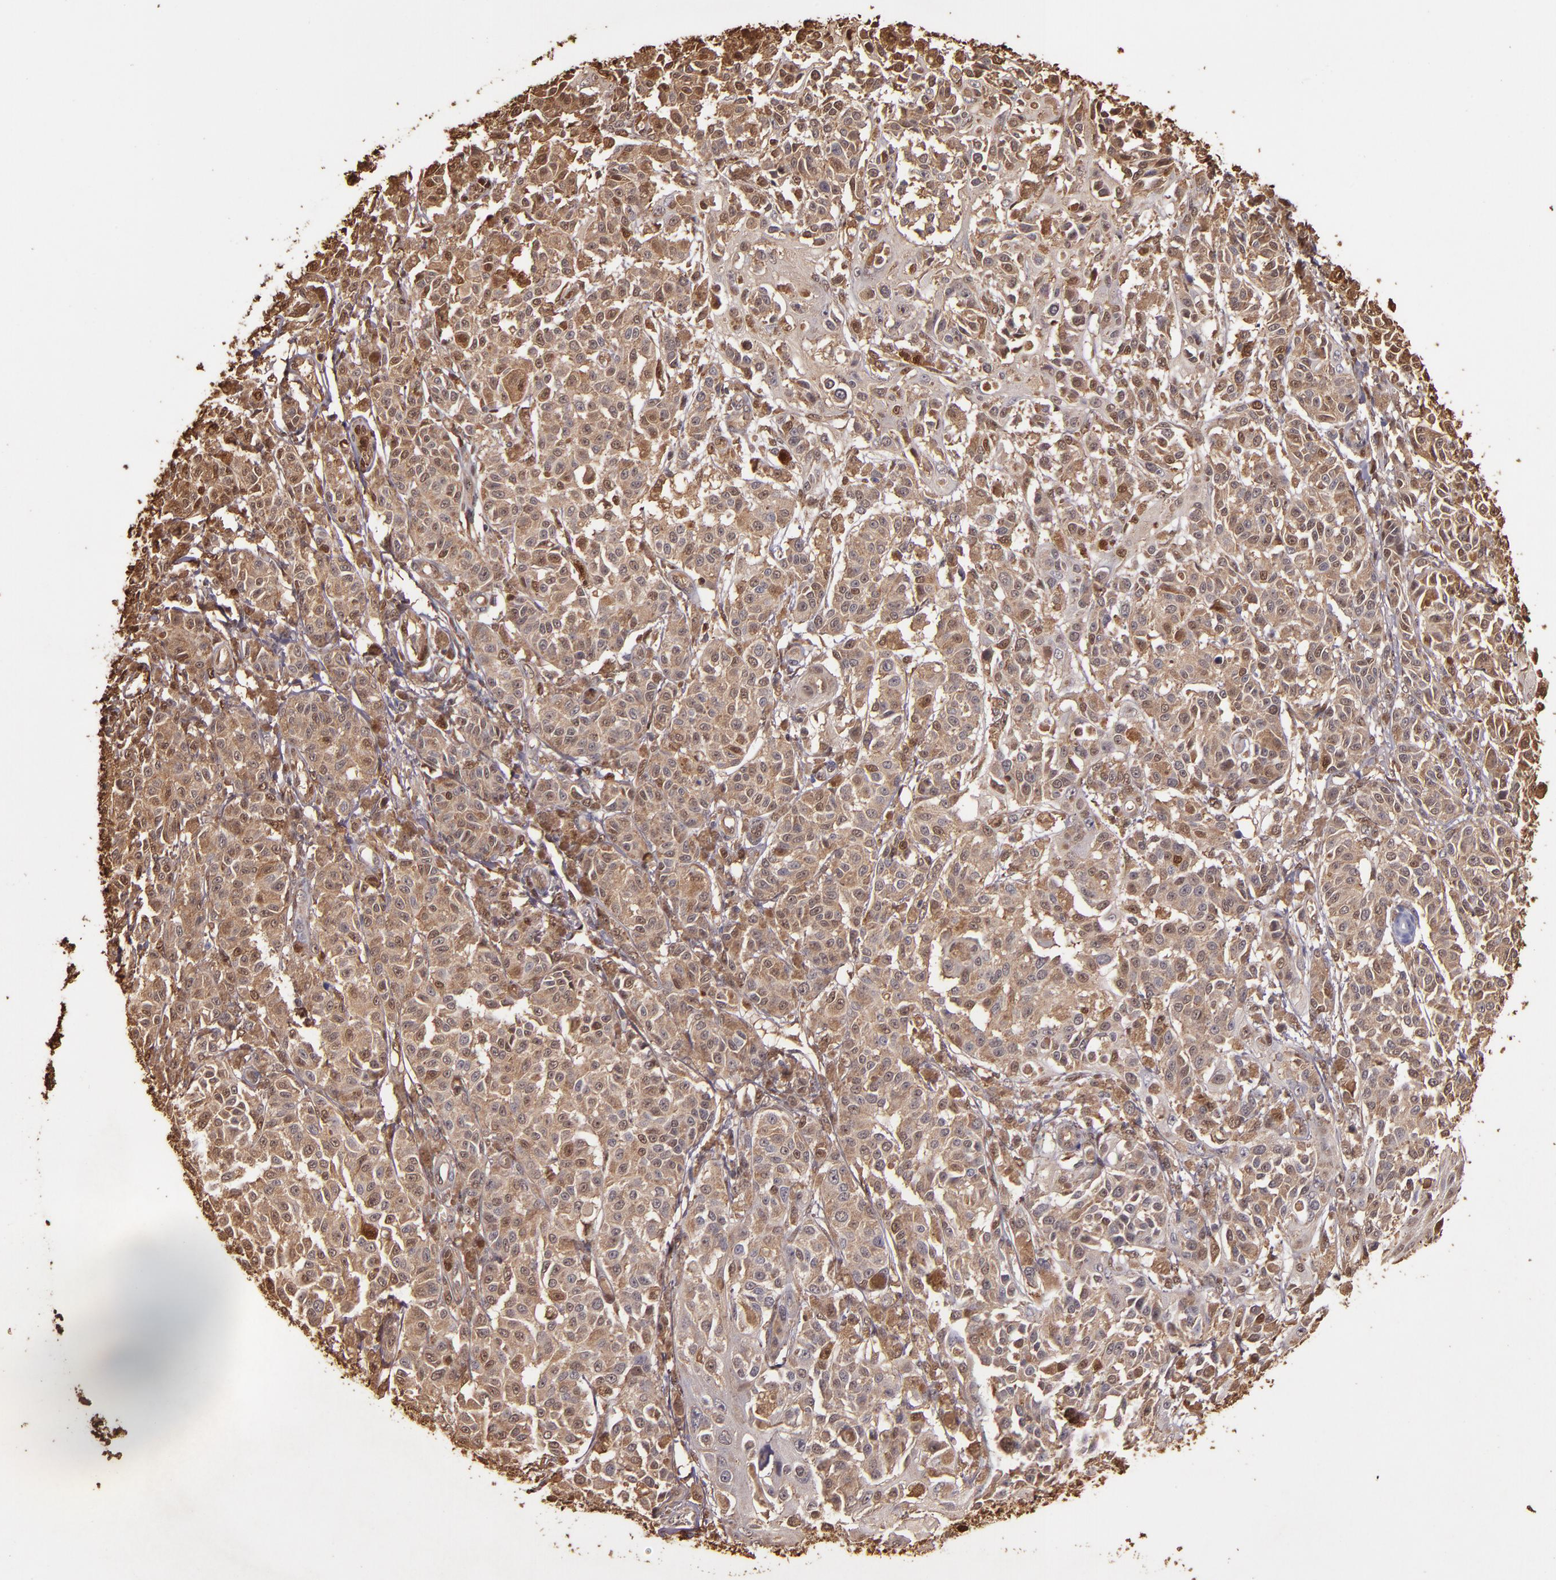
{"staining": {"intensity": "moderate", "quantity": ">75%", "location": "cytoplasmic/membranous"}, "tissue": "melanoma", "cell_type": "Tumor cells", "image_type": "cancer", "snomed": [{"axis": "morphology", "description": "Malignant melanoma, NOS"}, {"axis": "topography", "description": "Skin"}], "caption": "Protein staining of malignant melanoma tissue exhibits moderate cytoplasmic/membranous positivity in about >75% of tumor cells.", "gene": "S100A6", "patient": {"sex": "male", "age": 76}}